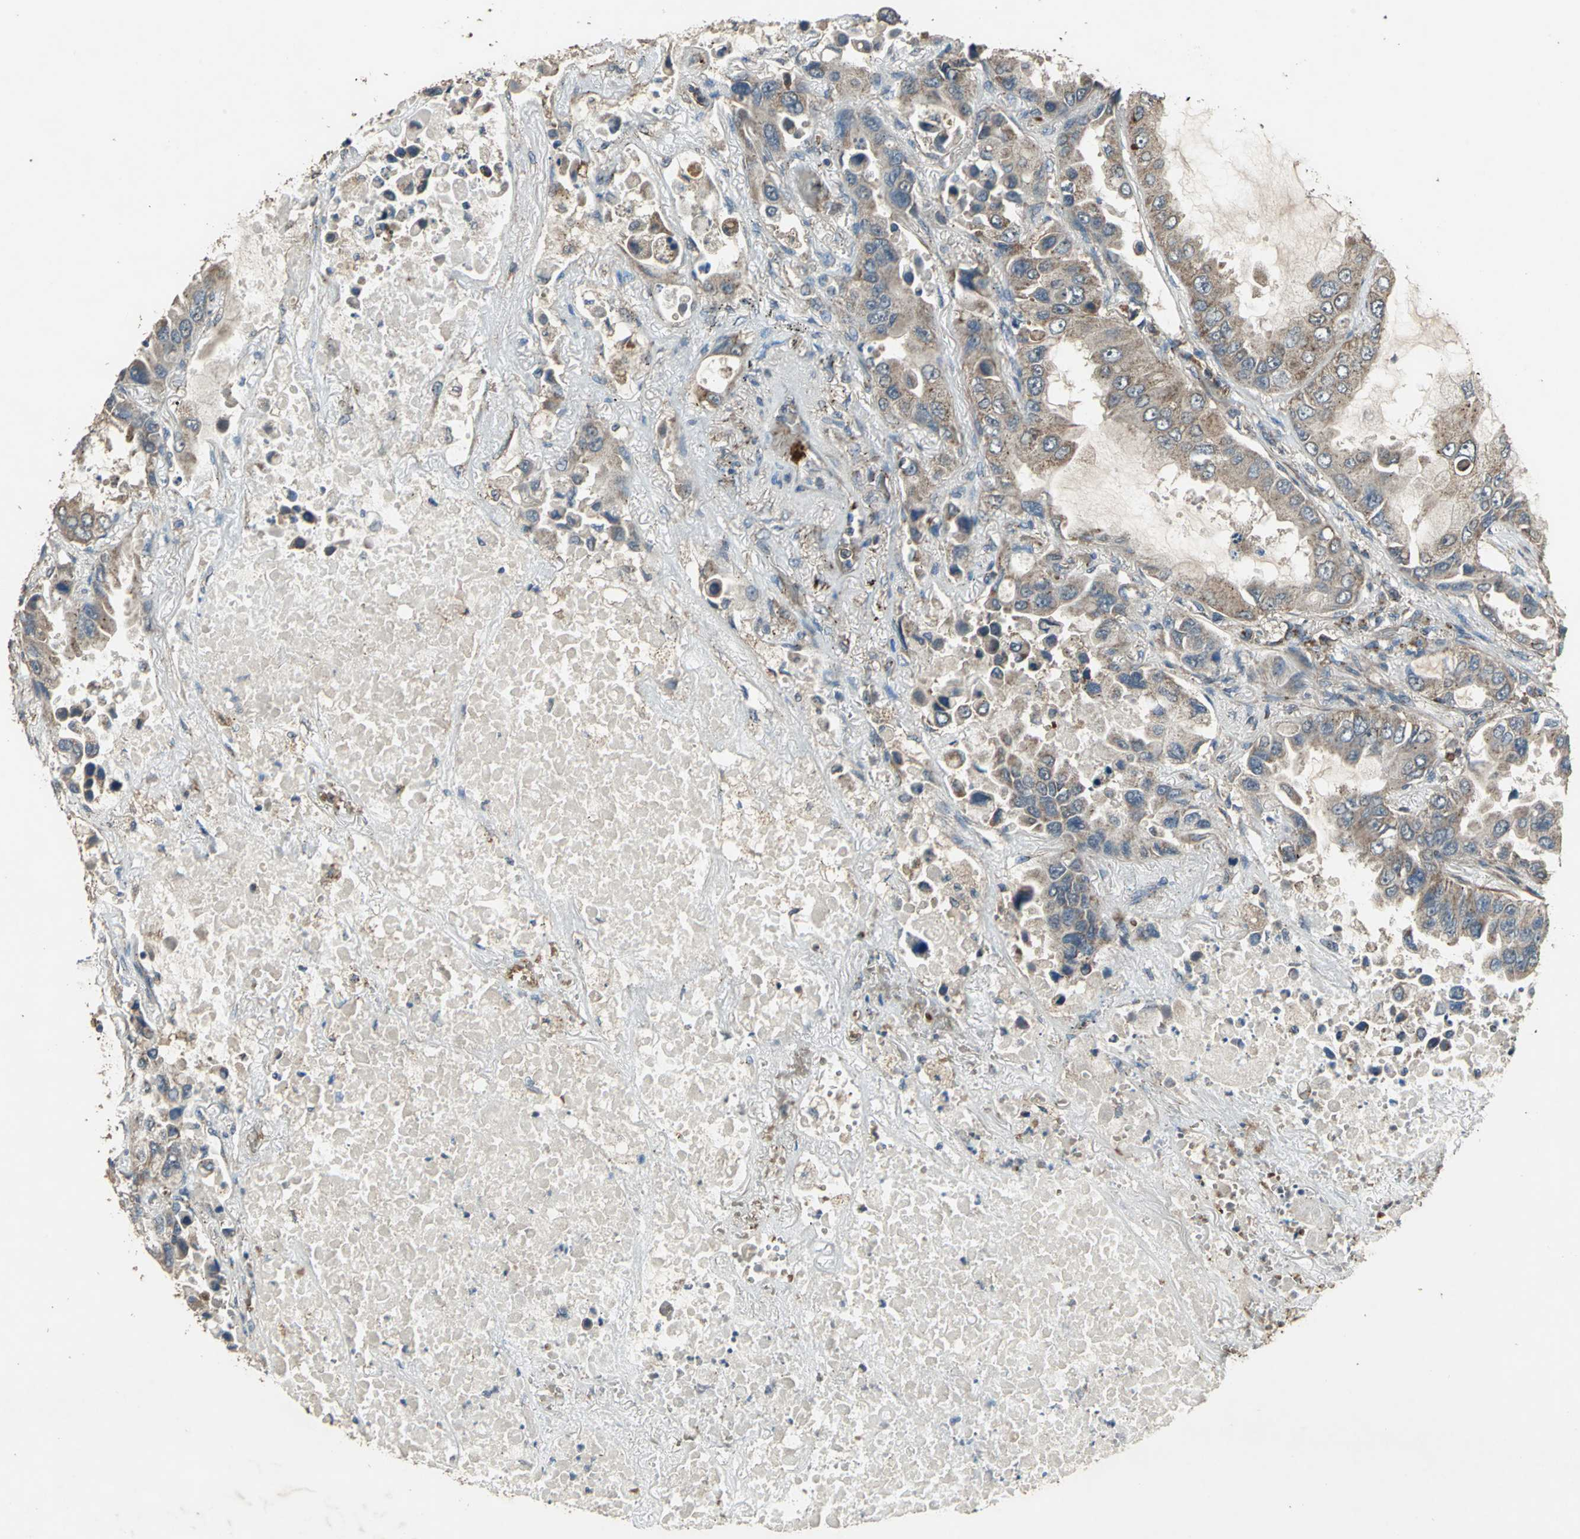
{"staining": {"intensity": "moderate", "quantity": ">75%", "location": "cytoplasmic/membranous"}, "tissue": "lung cancer", "cell_type": "Tumor cells", "image_type": "cancer", "snomed": [{"axis": "morphology", "description": "Adenocarcinoma, NOS"}, {"axis": "topography", "description": "Lung"}], "caption": "About >75% of tumor cells in human adenocarcinoma (lung) display moderate cytoplasmic/membranous protein expression as visualized by brown immunohistochemical staining.", "gene": "POLRMT", "patient": {"sex": "male", "age": 64}}